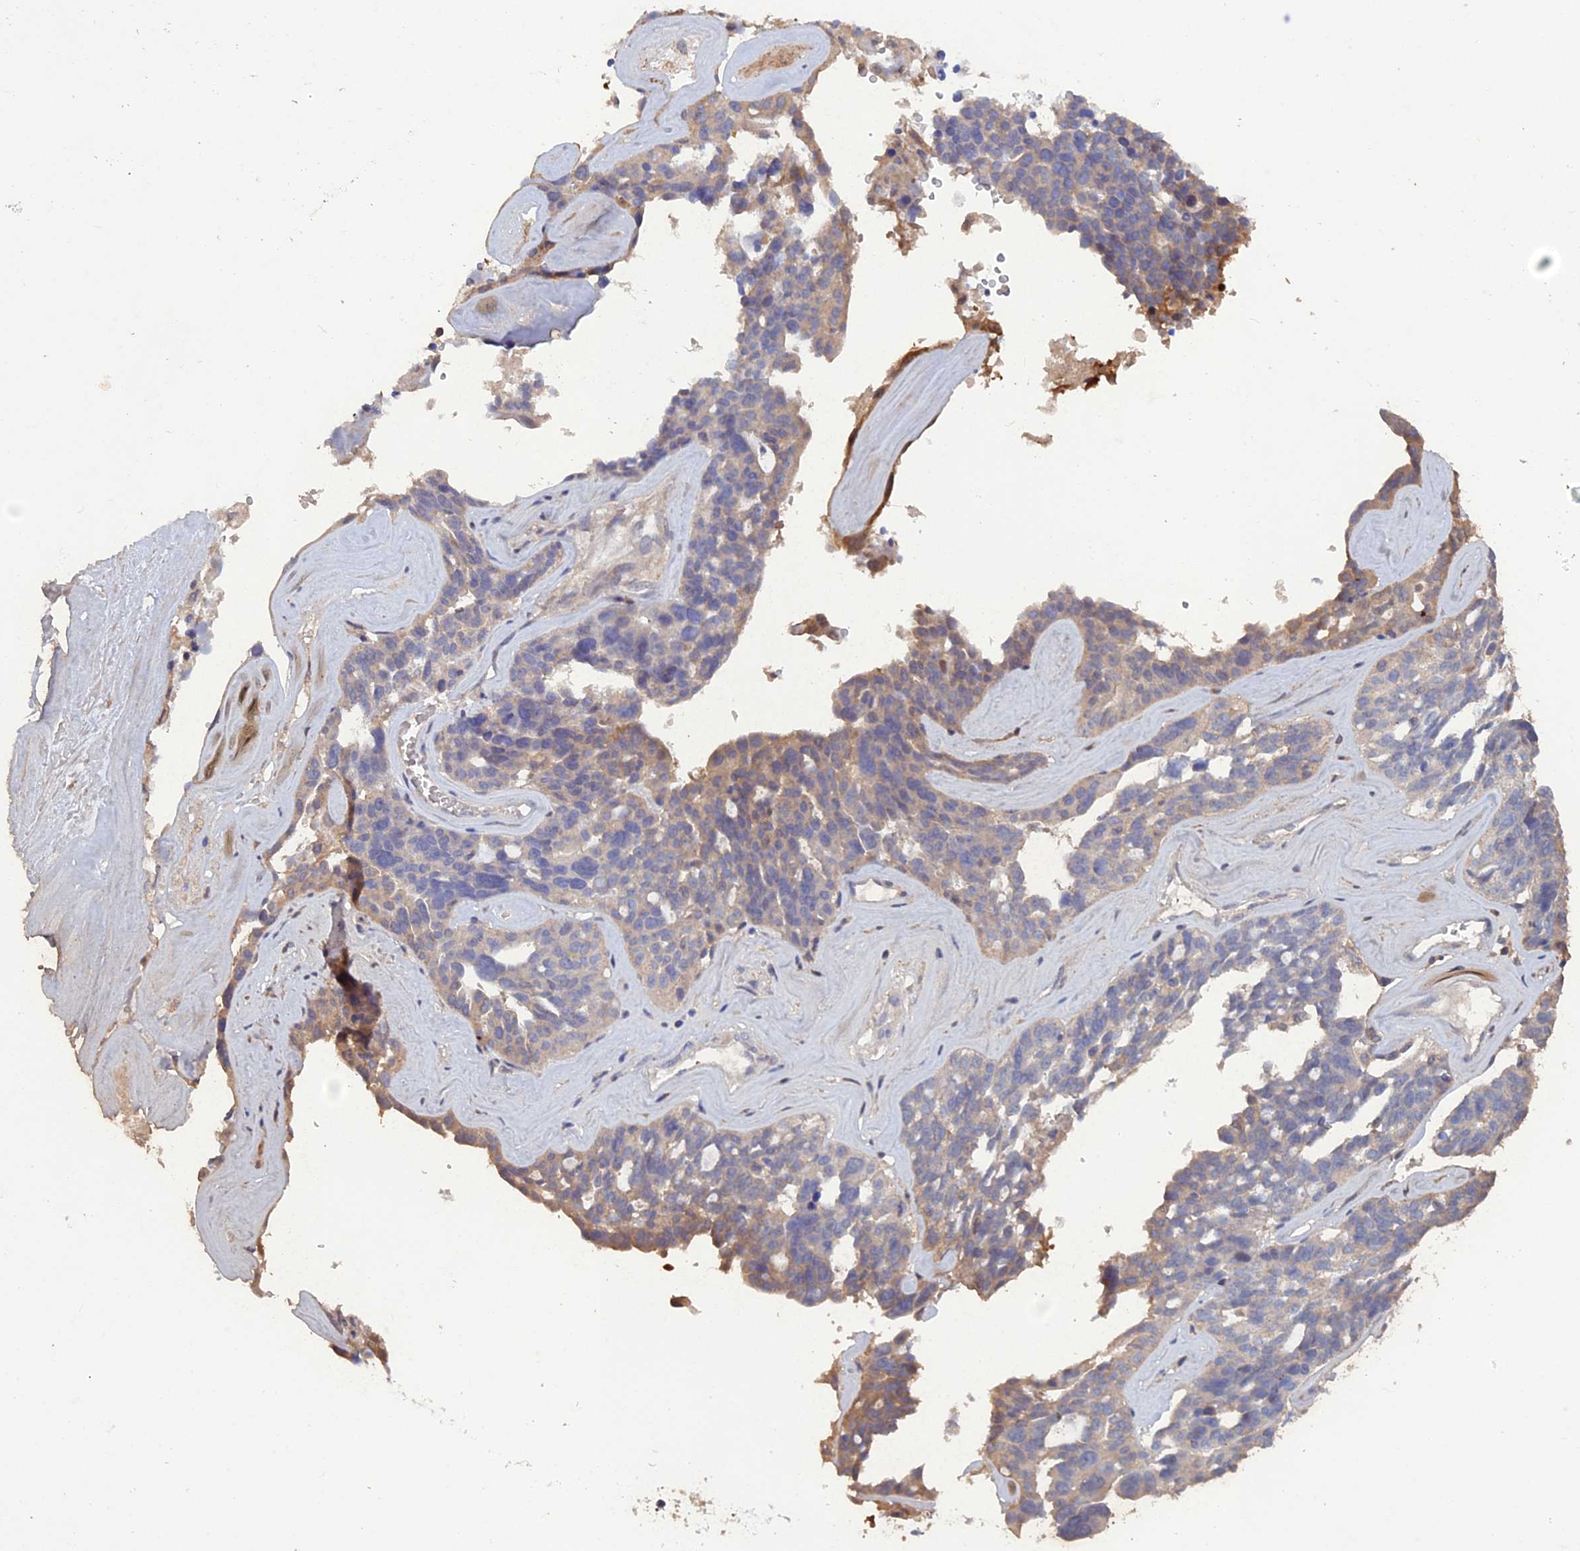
{"staining": {"intensity": "weak", "quantity": "<25%", "location": "cytoplasmic/membranous"}, "tissue": "ovarian cancer", "cell_type": "Tumor cells", "image_type": "cancer", "snomed": [{"axis": "morphology", "description": "Cystadenocarcinoma, serous, NOS"}, {"axis": "topography", "description": "Ovary"}], "caption": "Protein analysis of ovarian cancer displays no significant staining in tumor cells.", "gene": "BLVRA", "patient": {"sex": "female", "age": 59}}